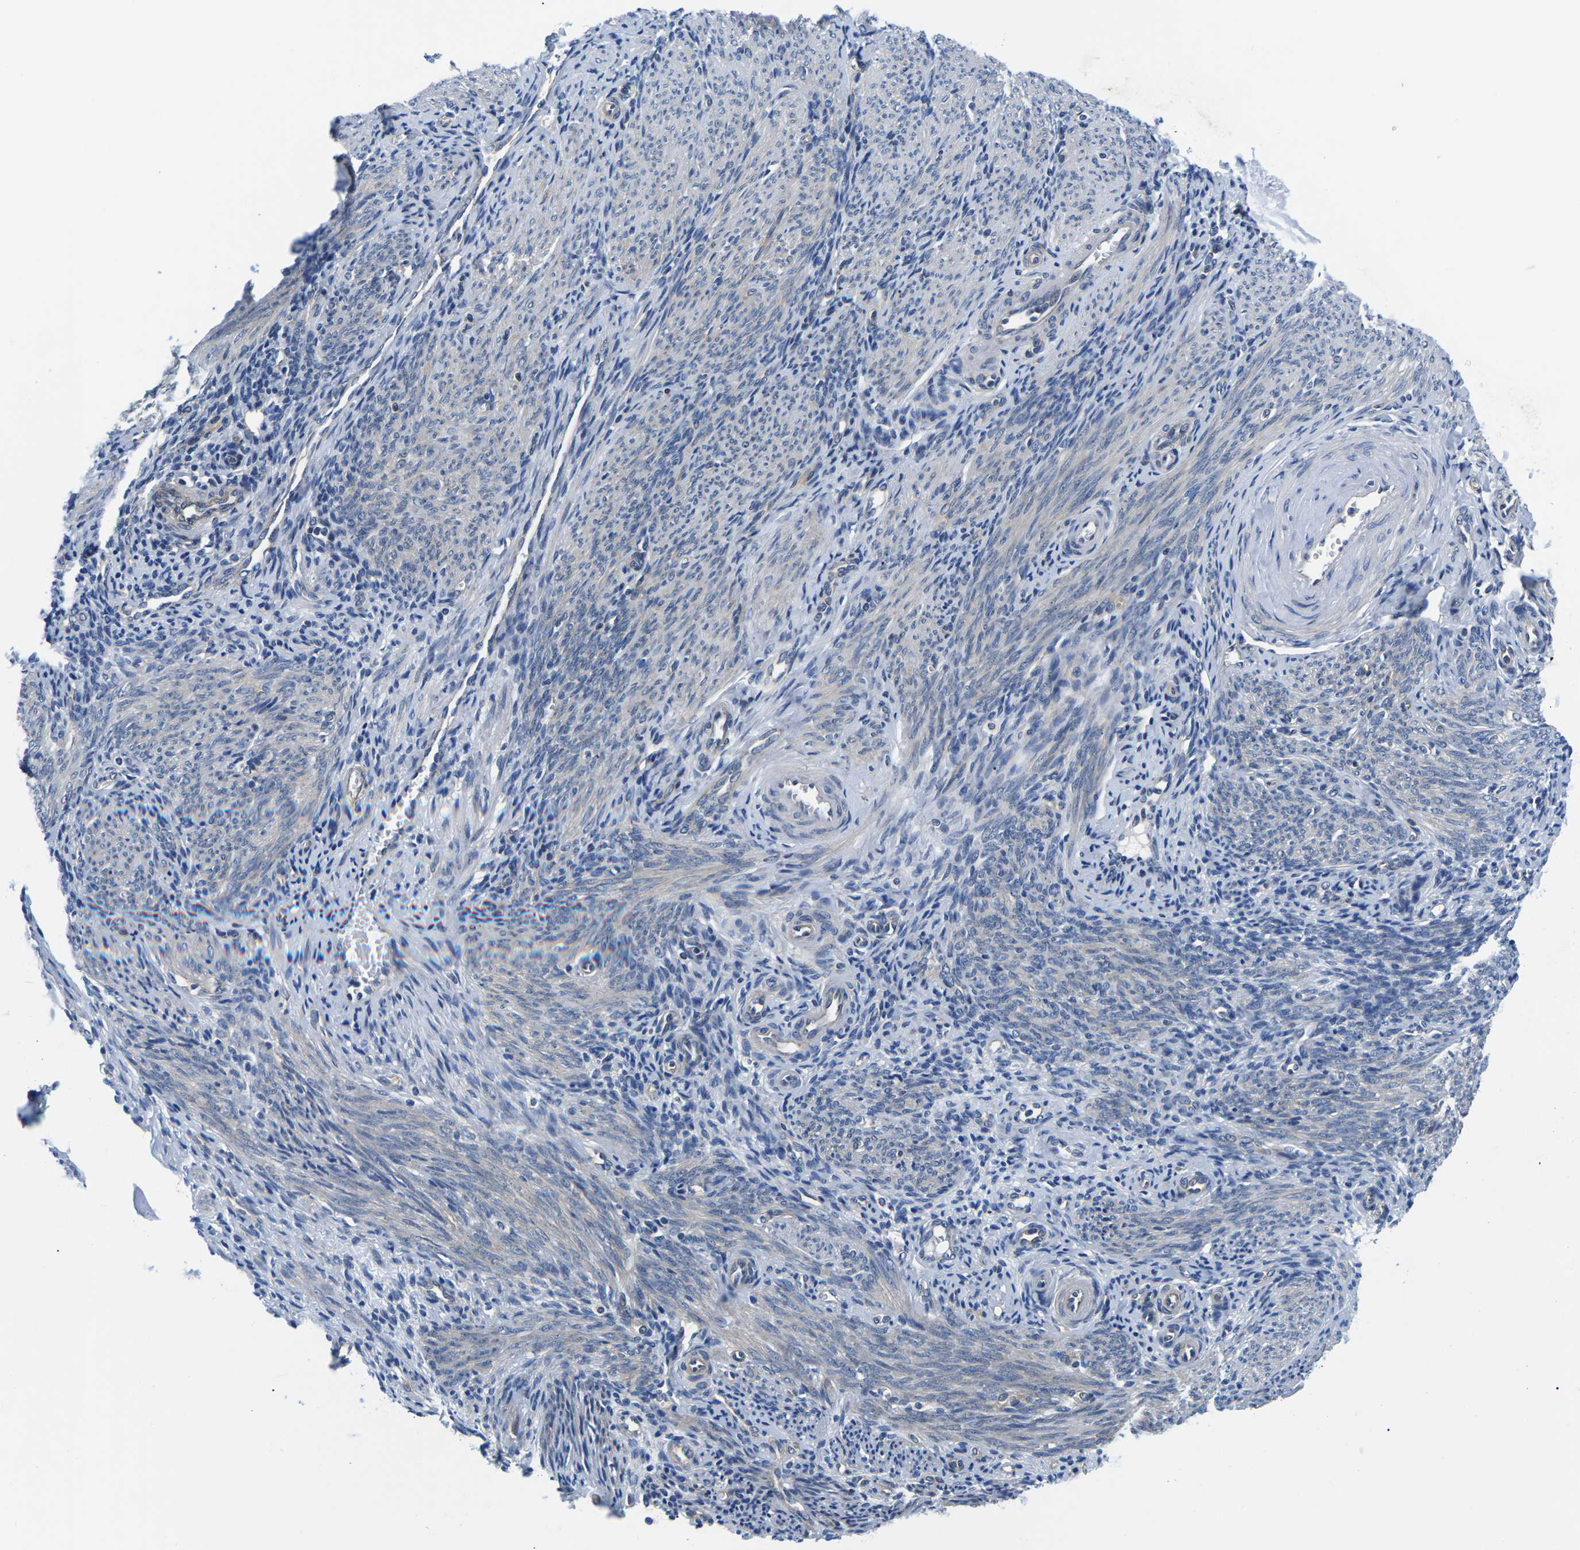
{"staining": {"intensity": "negative", "quantity": "none", "location": "none"}, "tissue": "endometrium", "cell_type": "Cells in endometrial stroma", "image_type": "normal", "snomed": [{"axis": "morphology", "description": "Normal tissue, NOS"}, {"axis": "topography", "description": "Endometrium"}], "caption": "Immunohistochemical staining of normal human endometrium exhibits no significant positivity in cells in endometrial stroma. (DAB (3,3'-diaminobenzidine) immunohistochemistry (IHC) with hematoxylin counter stain).", "gene": "GSK3B", "patient": {"sex": "female", "age": 50}}